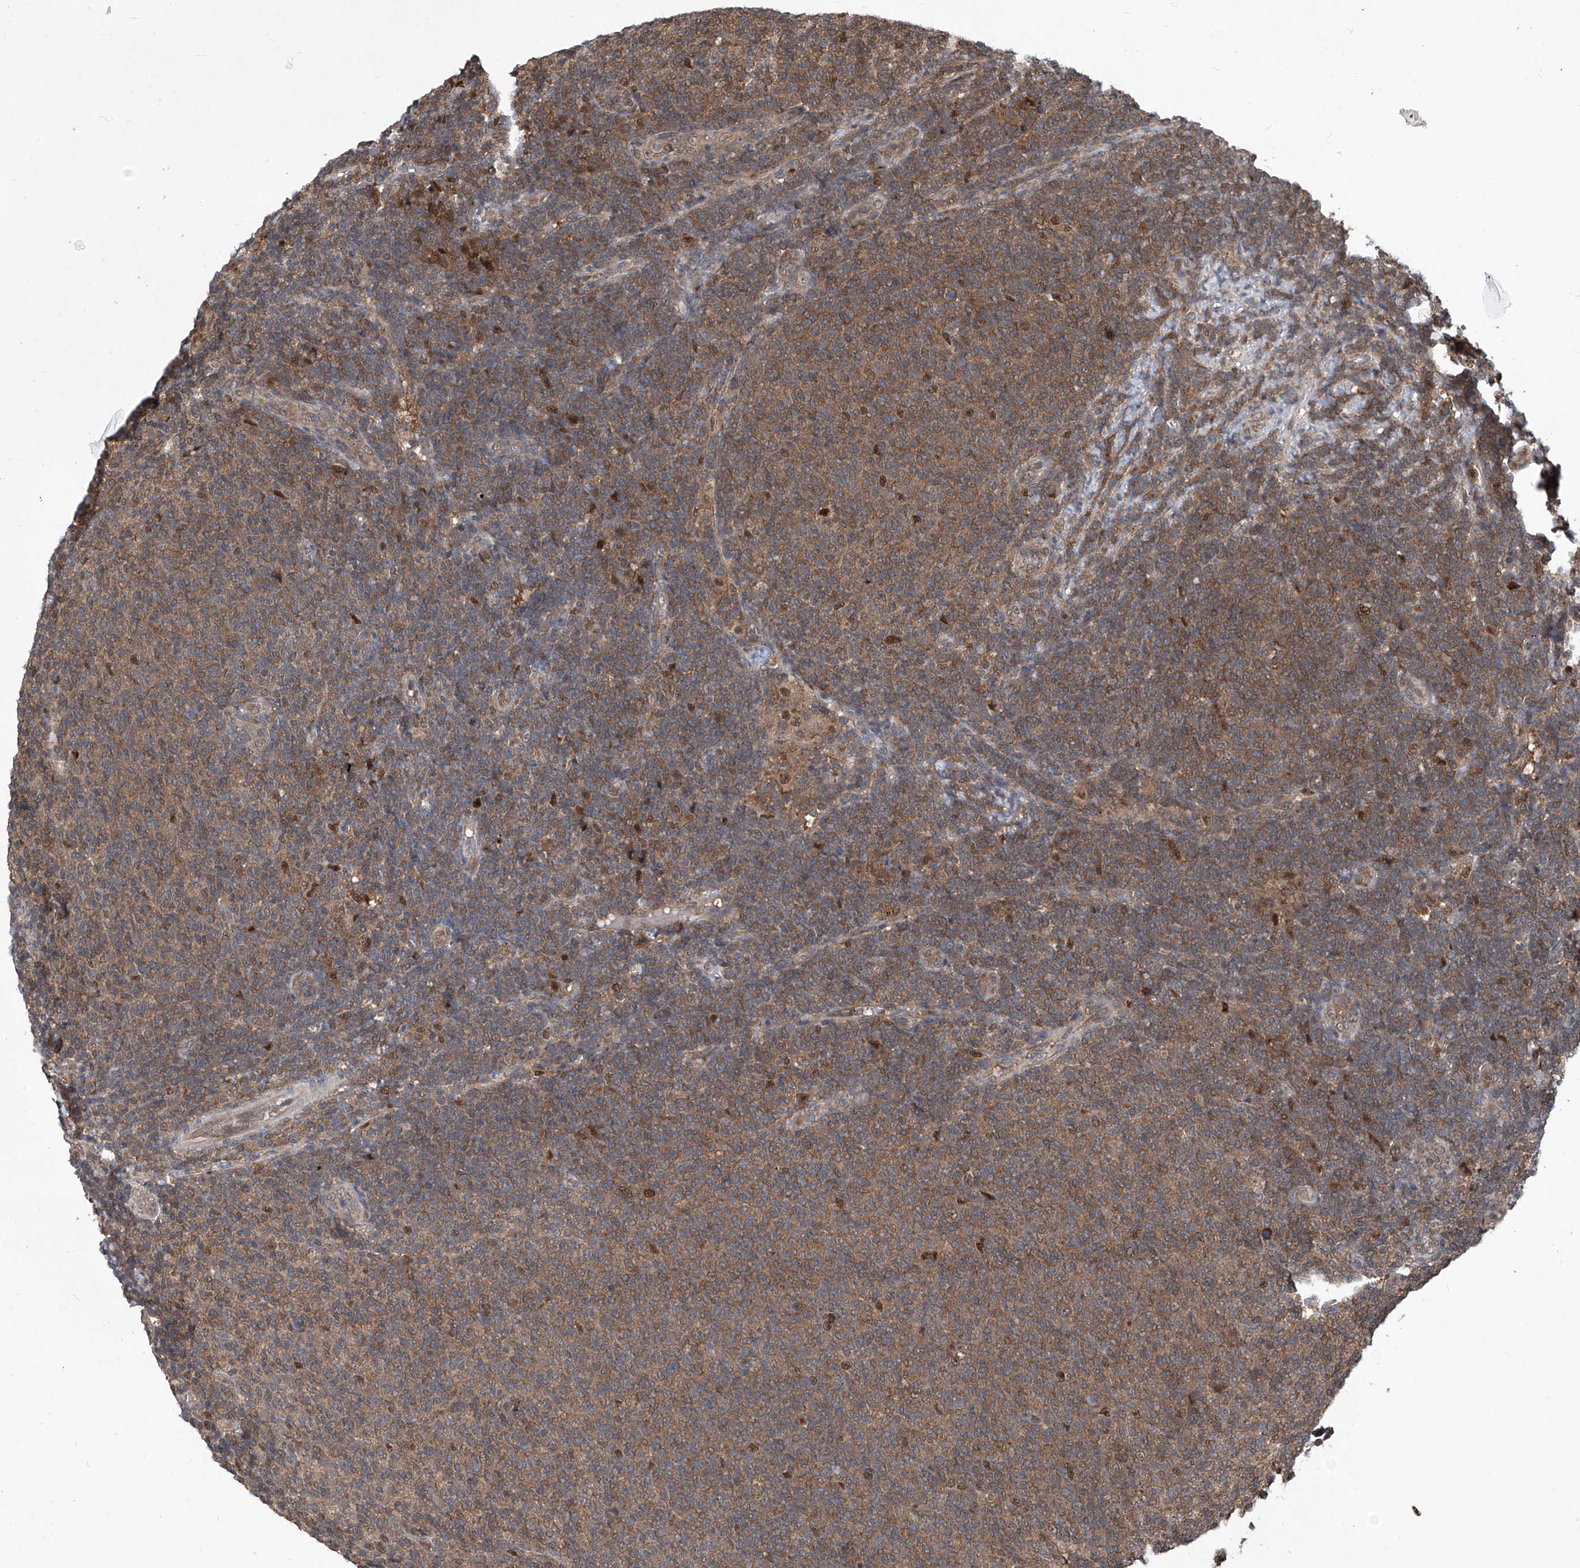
{"staining": {"intensity": "weak", "quantity": ">75%", "location": "cytoplasmic/membranous"}, "tissue": "lymphoma", "cell_type": "Tumor cells", "image_type": "cancer", "snomed": [{"axis": "morphology", "description": "Malignant lymphoma, non-Hodgkin's type, Low grade"}, {"axis": "topography", "description": "Lymph node"}], "caption": "Immunohistochemistry (IHC) (DAB) staining of malignant lymphoma, non-Hodgkin's type (low-grade) exhibits weak cytoplasmic/membranous protein staining in approximately >75% of tumor cells.", "gene": "PSMB1", "patient": {"sex": "male", "age": 66}}